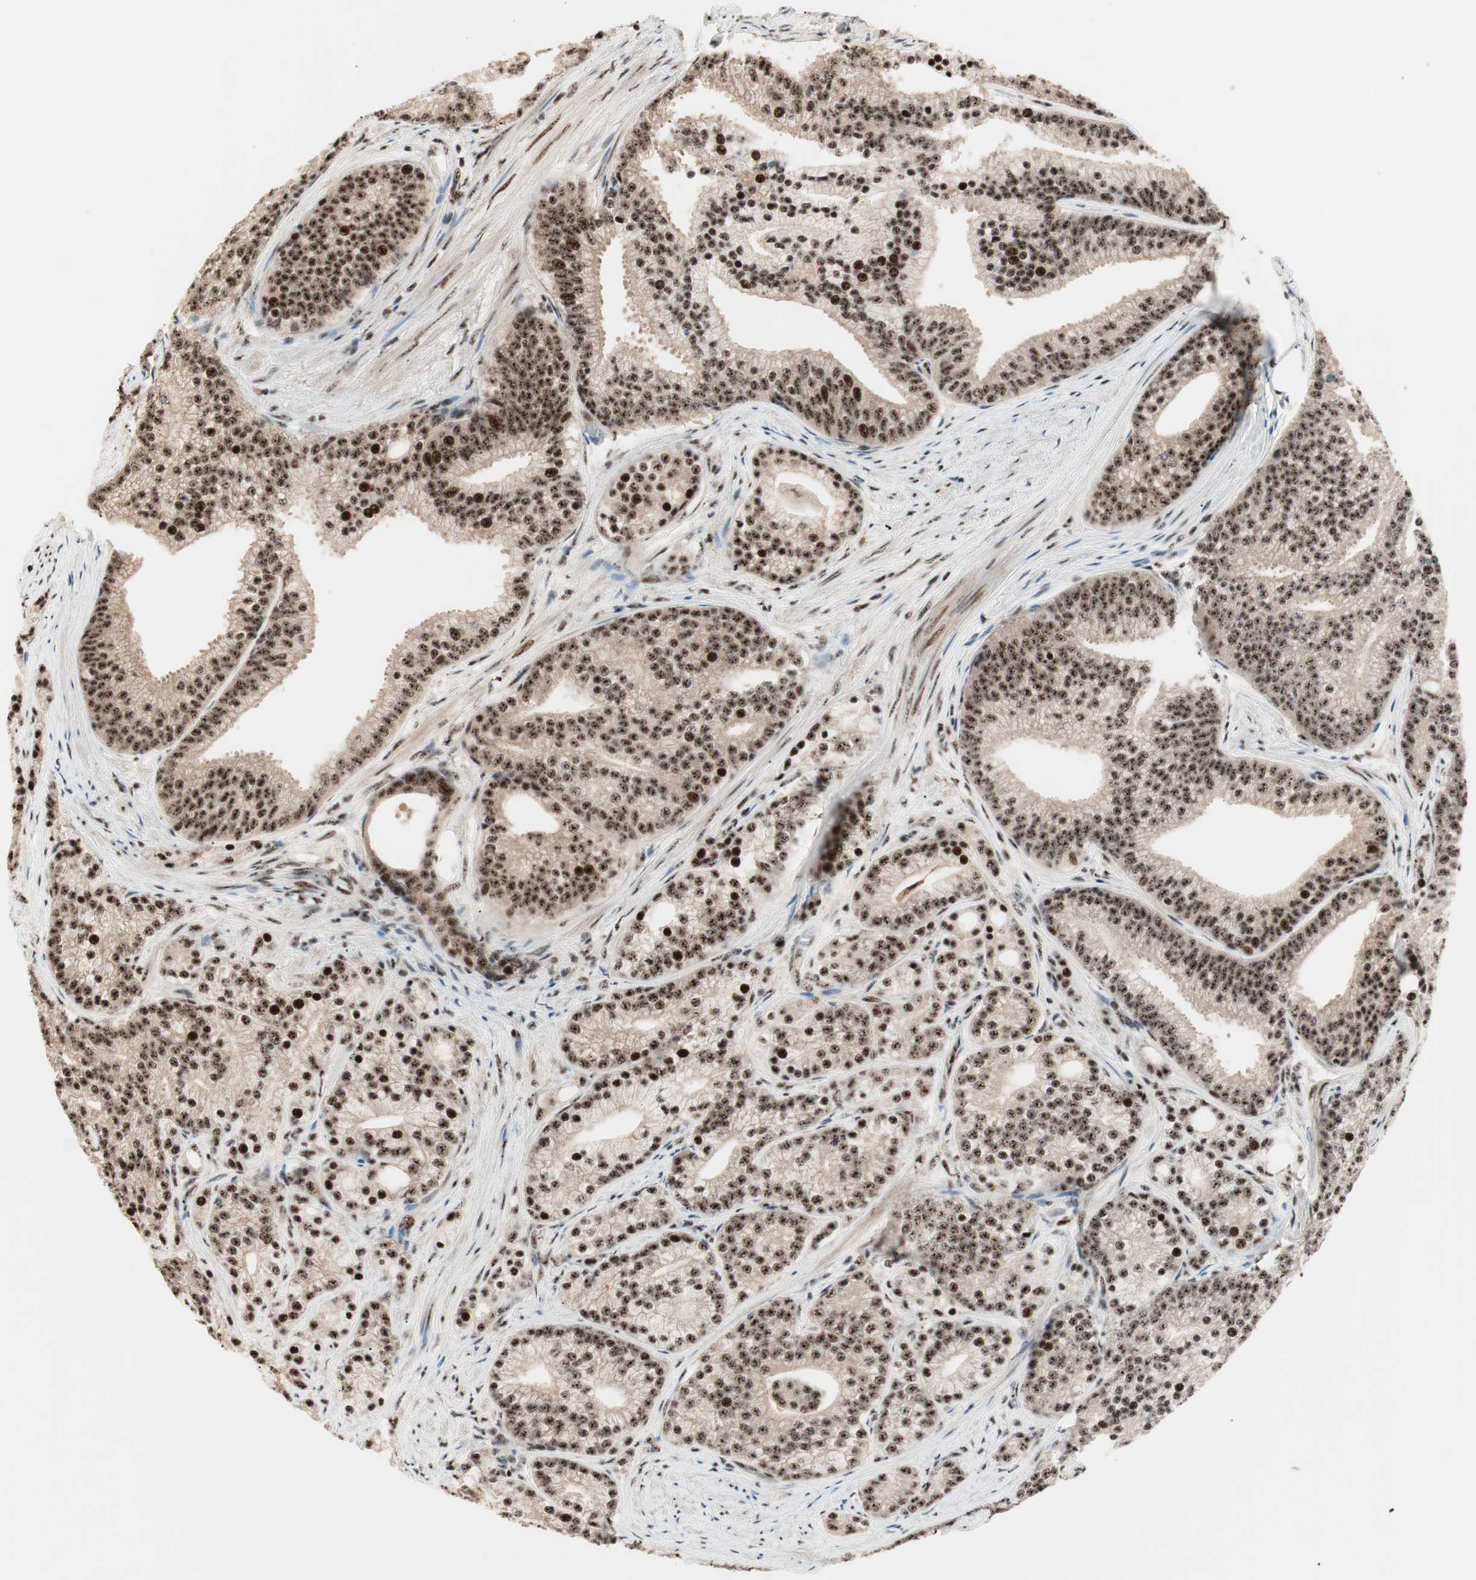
{"staining": {"intensity": "strong", "quantity": ">75%", "location": "cytoplasmic/membranous,nuclear"}, "tissue": "prostate cancer", "cell_type": "Tumor cells", "image_type": "cancer", "snomed": [{"axis": "morphology", "description": "Adenocarcinoma, Low grade"}, {"axis": "topography", "description": "Prostate"}], "caption": "Immunohistochemistry (IHC) image of prostate cancer (adenocarcinoma (low-grade)) stained for a protein (brown), which demonstrates high levels of strong cytoplasmic/membranous and nuclear expression in approximately >75% of tumor cells.", "gene": "NR5A2", "patient": {"sex": "male", "age": 71}}